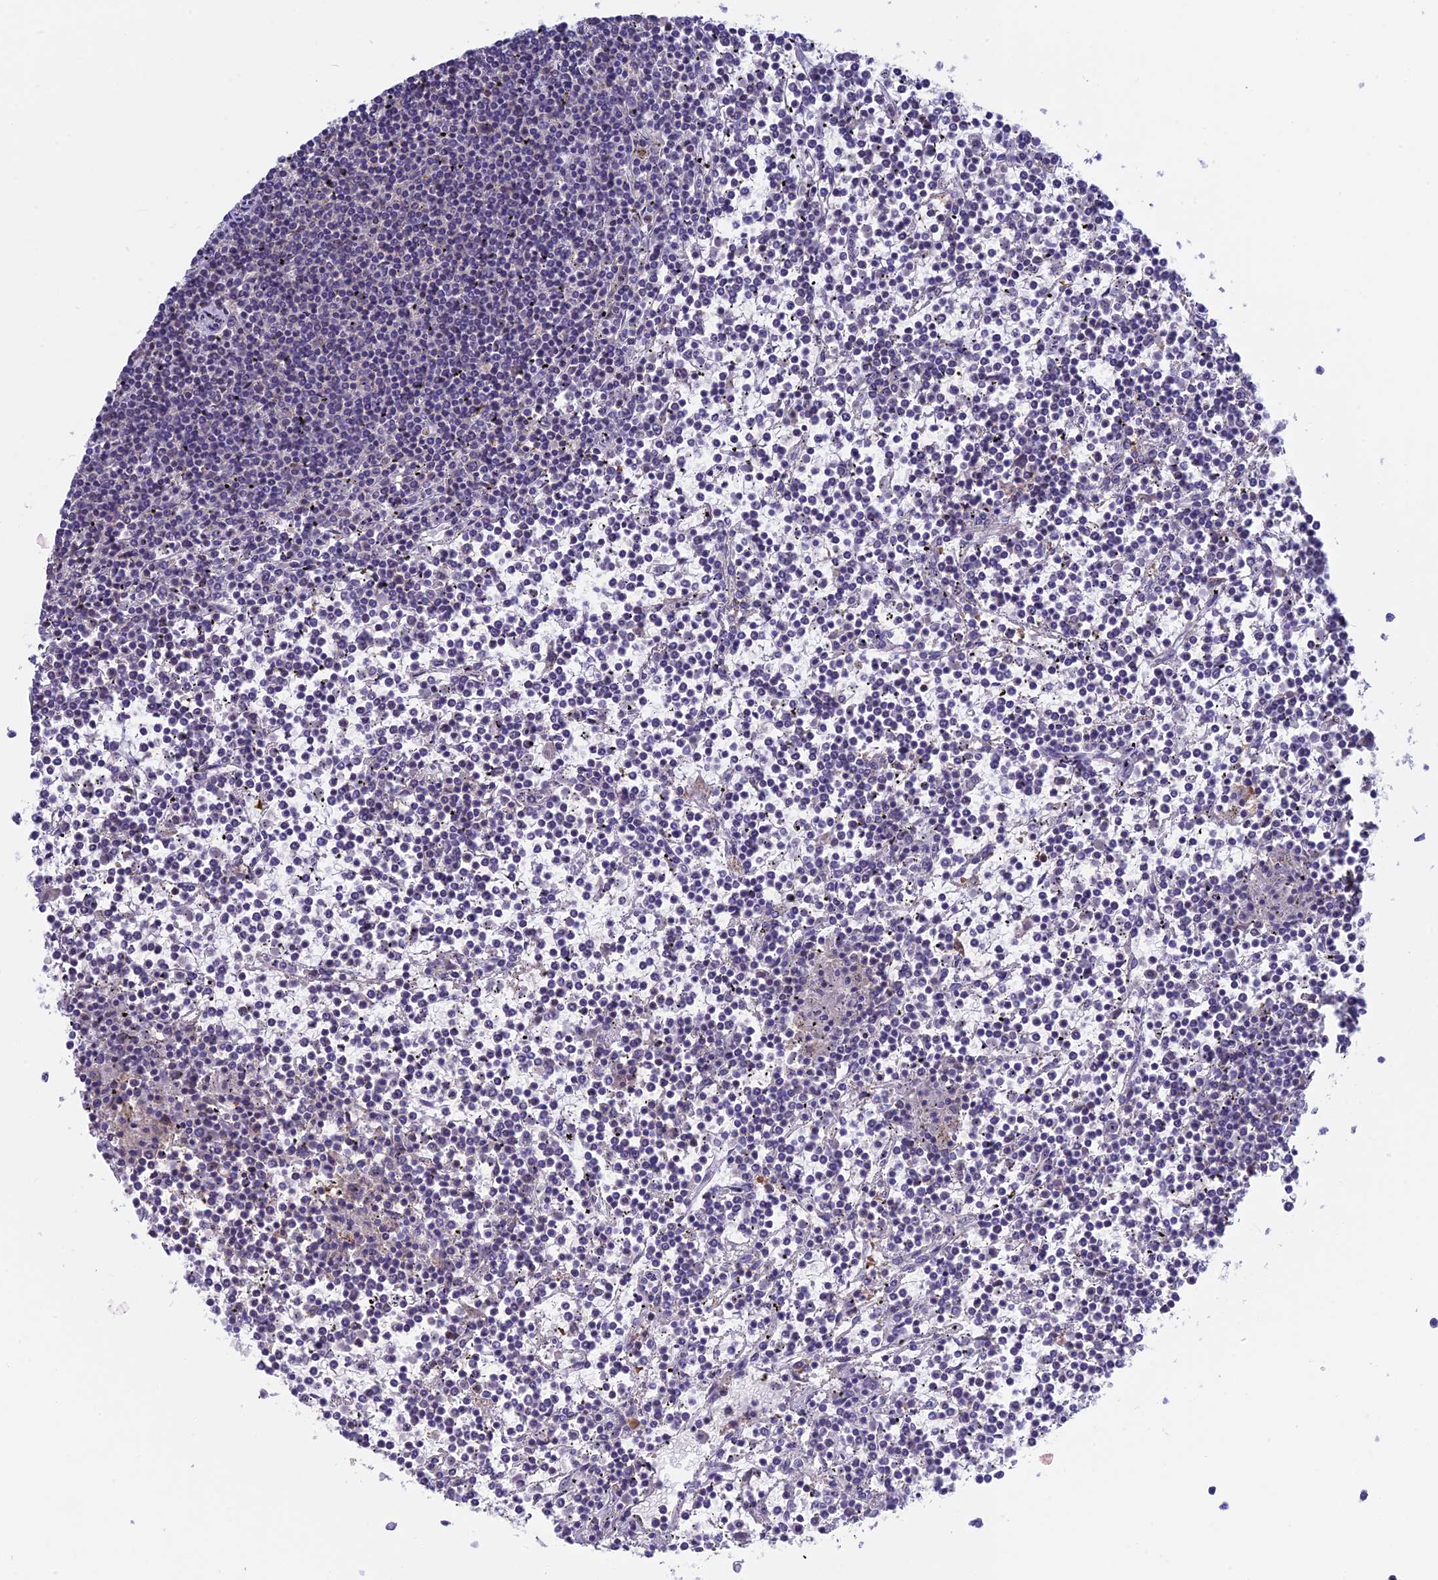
{"staining": {"intensity": "negative", "quantity": "none", "location": "none"}, "tissue": "lymphoma", "cell_type": "Tumor cells", "image_type": "cancer", "snomed": [{"axis": "morphology", "description": "Malignant lymphoma, non-Hodgkin's type, Low grade"}, {"axis": "topography", "description": "Spleen"}], "caption": "This is an immunohistochemistry histopathology image of lymphoma. There is no positivity in tumor cells.", "gene": "SNAP91", "patient": {"sex": "female", "age": 19}}